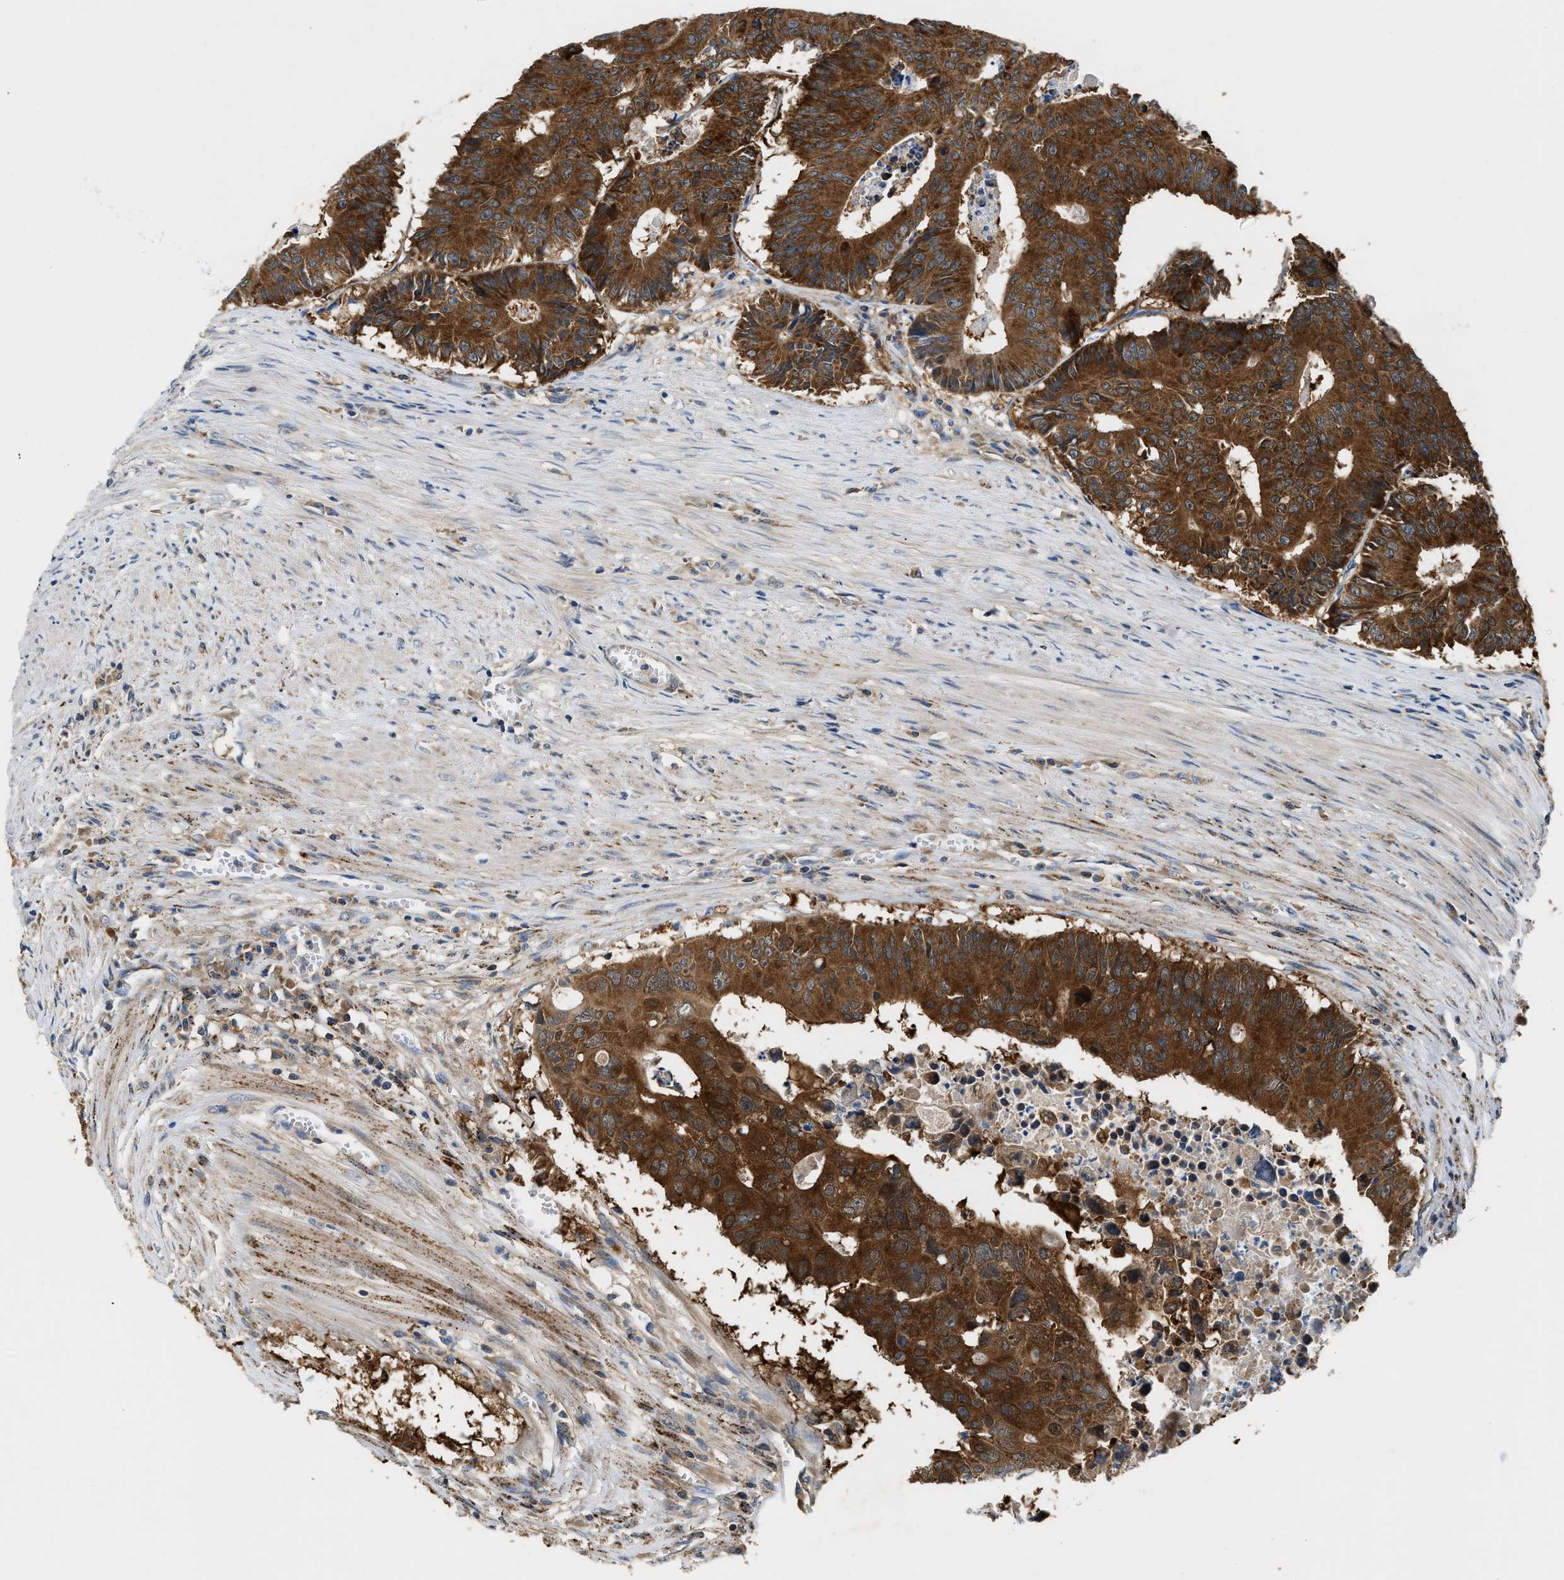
{"staining": {"intensity": "strong", "quantity": ">75%", "location": "cytoplasmic/membranous"}, "tissue": "colorectal cancer", "cell_type": "Tumor cells", "image_type": "cancer", "snomed": [{"axis": "morphology", "description": "Adenocarcinoma, NOS"}, {"axis": "topography", "description": "Colon"}], "caption": "Immunohistochemistry of adenocarcinoma (colorectal) reveals high levels of strong cytoplasmic/membranous positivity in approximately >75% of tumor cells.", "gene": "CCM2", "patient": {"sex": "male", "age": 87}}